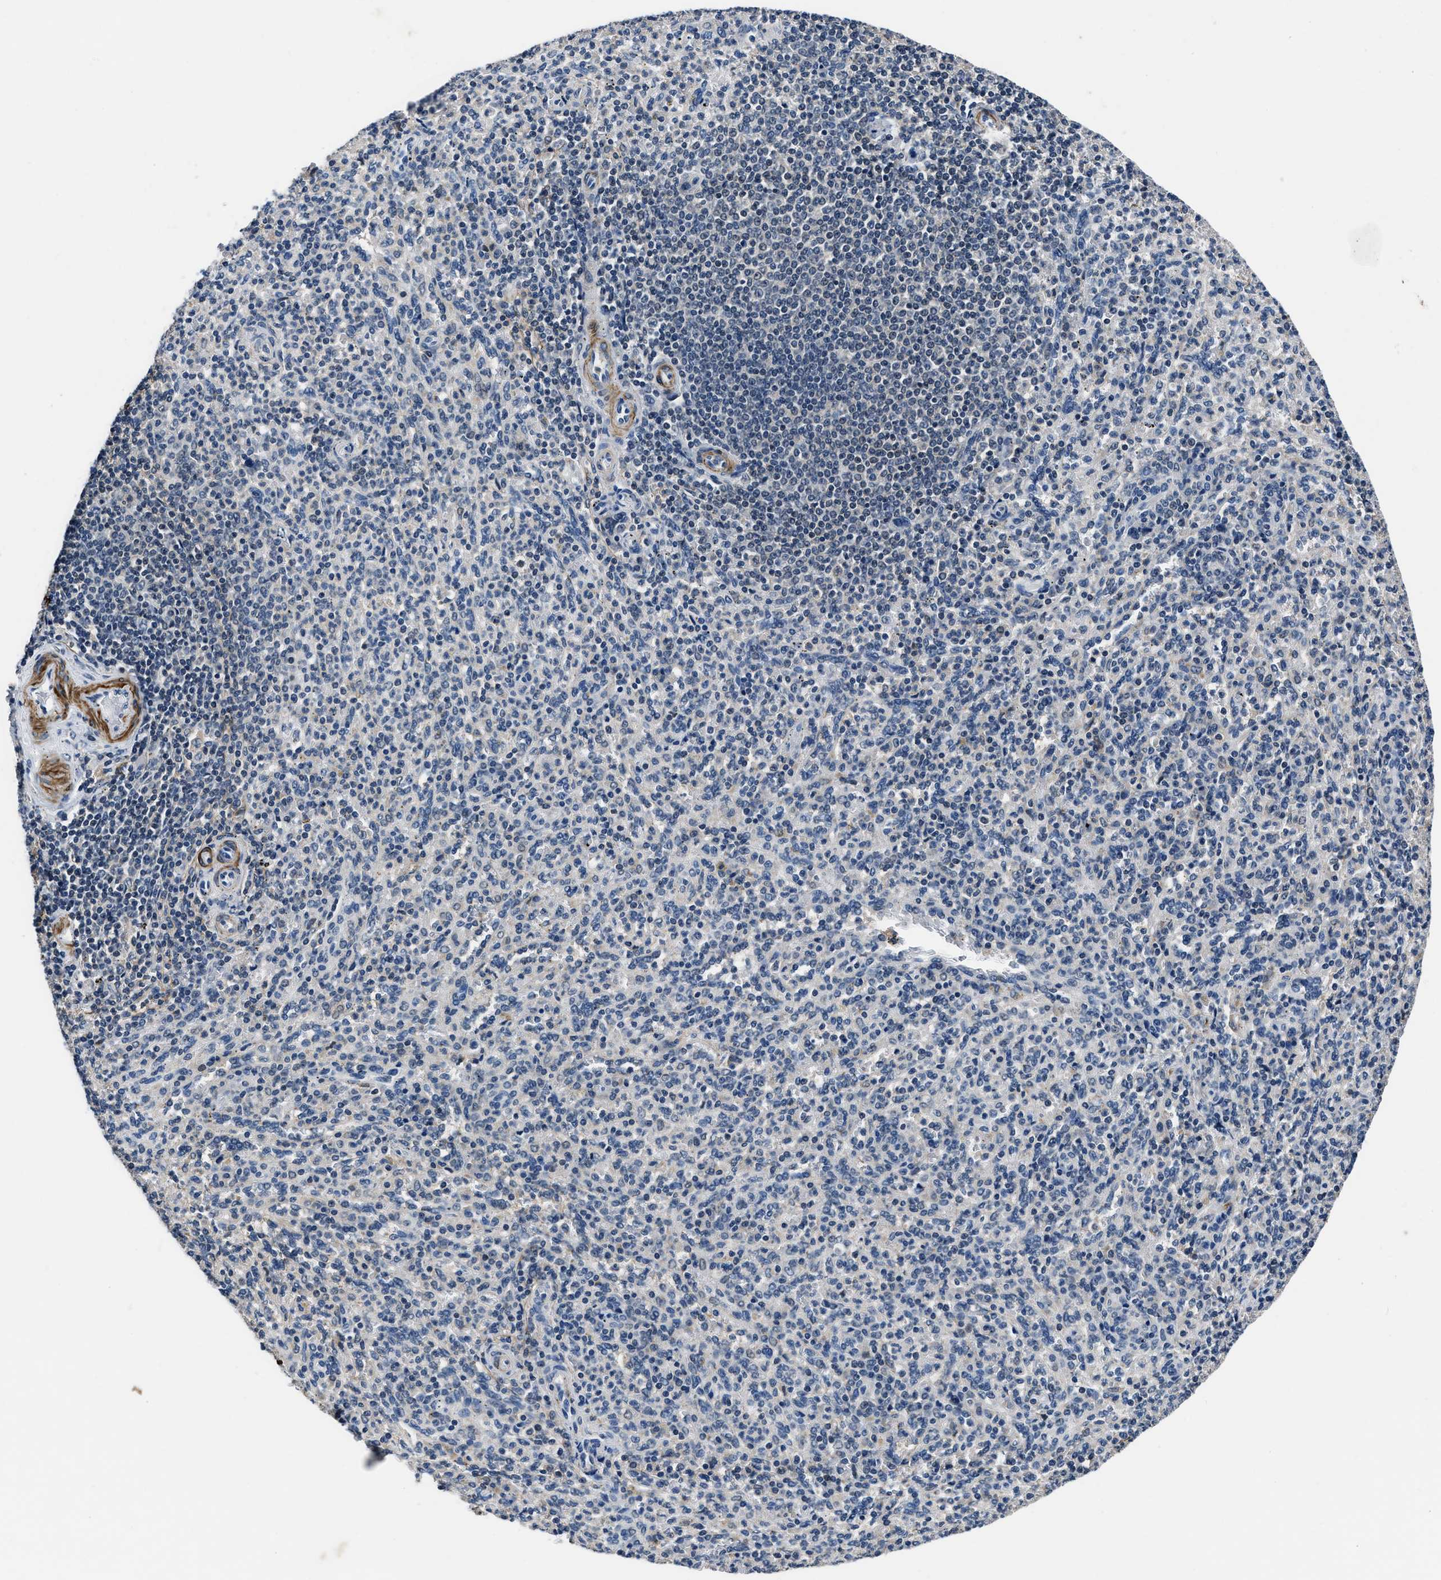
{"staining": {"intensity": "negative", "quantity": "none", "location": "none"}, "tissue": "spleen", "cell_type": "Cells in red pulp", "image_type": "normal", "snomed": [{"axis": "morphology", "description": "Normal tissue, NOS"}, {"axis": "topography", "description": "Spleen"}], "caption": "An image of spleen stained for a protein displays no brown staining in cells in red pulp.", "gene": "LANCL2", "patient": {"sex": "male", "age": 36}}